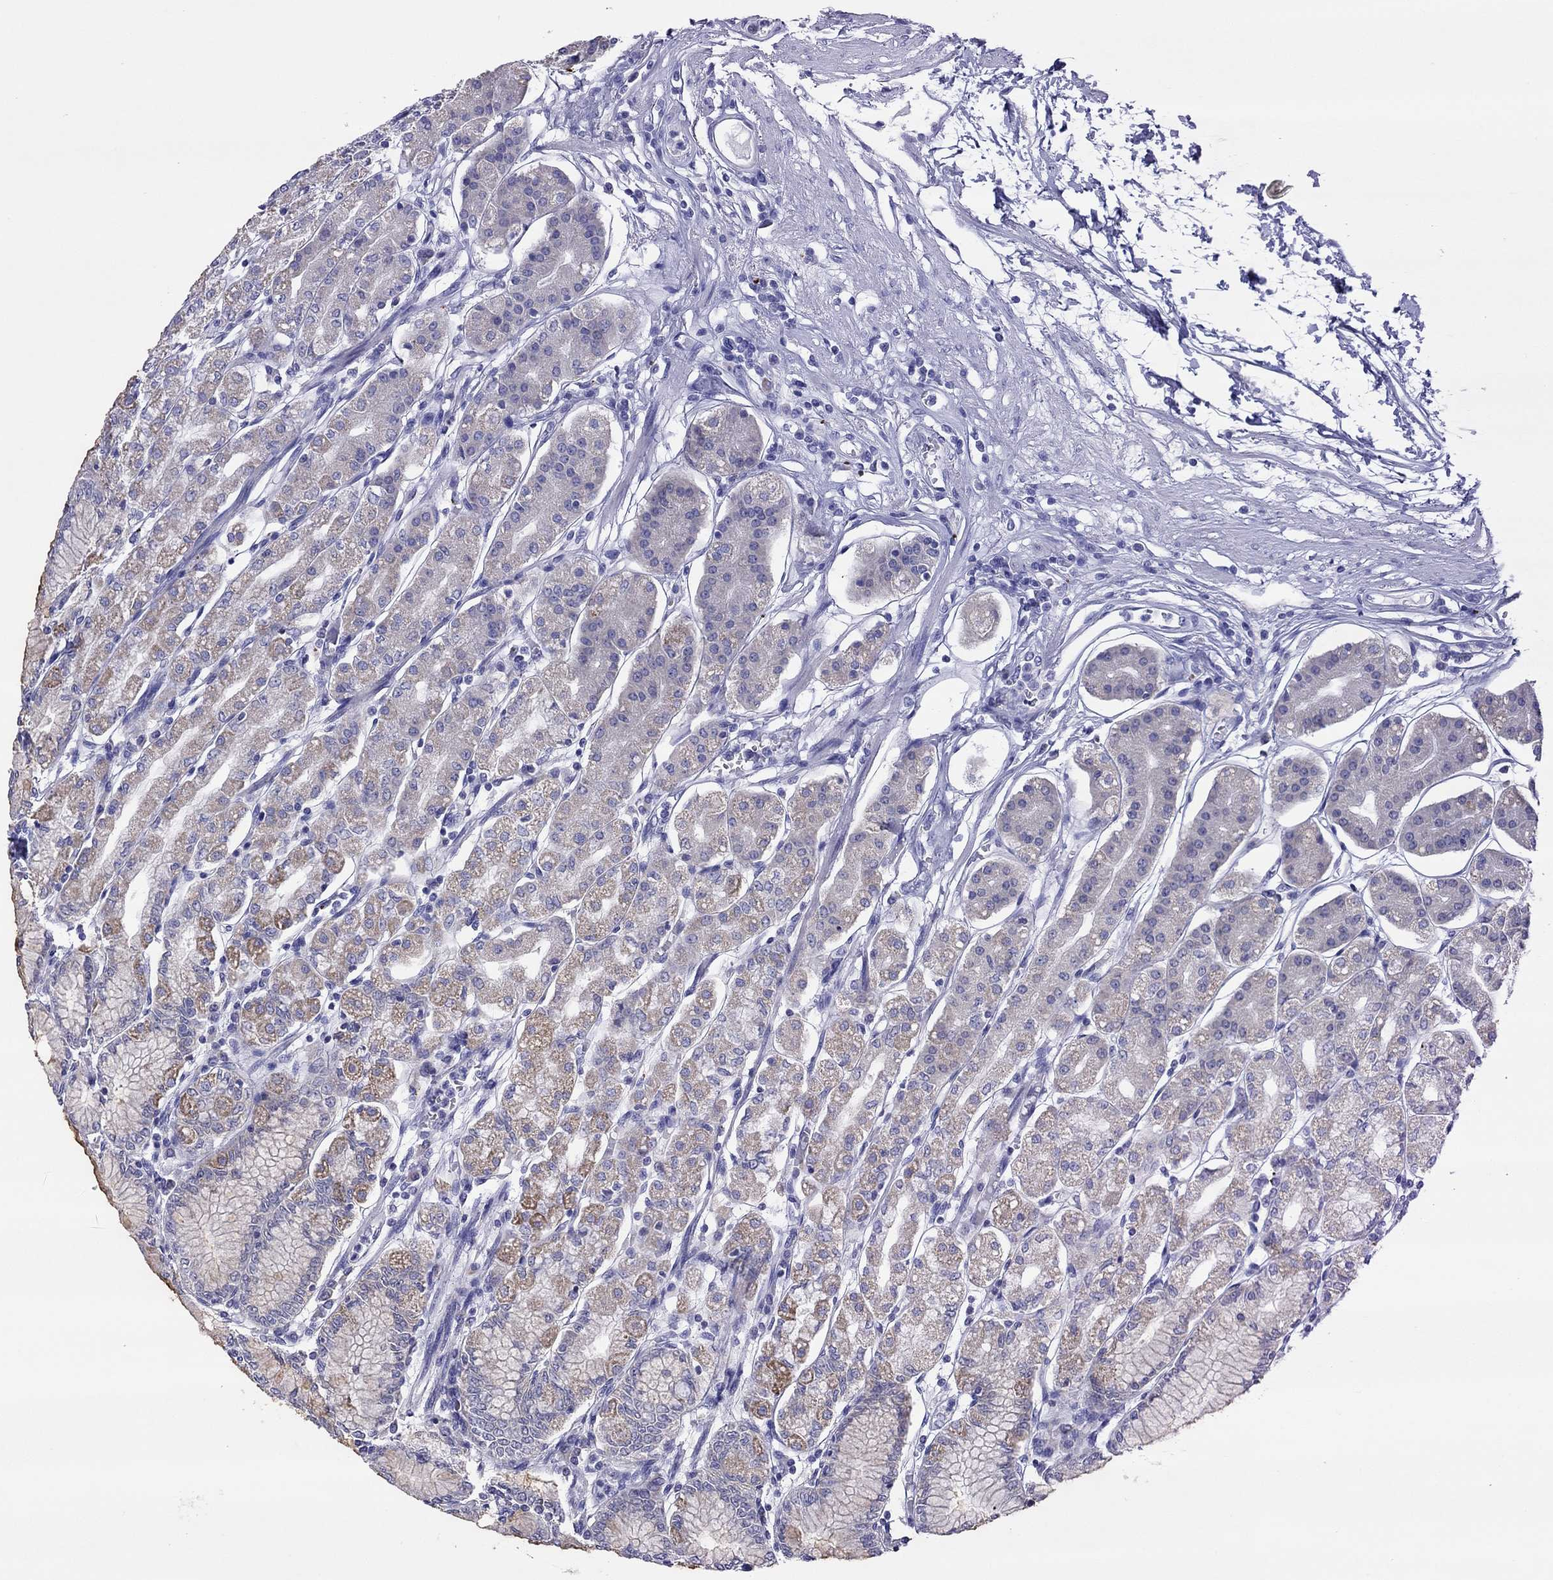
{"staining": {"intensity": "weak", "quantity": "<25%", "location": "cytoplasmic/membranous"}, "tissue": "stomach", "cell_type": "Glandular cells", "image_type": "normal", "snomed": [{"axis": "morphology", "description": "Normal tissue, NOS"}, {"axis": "topography", "description": "Skeletal muscle"}, {"axis": "topography", "description": "Stomach"}], "caption": "Micrograph shows no protein positivity in glandular cells of benign stomach.", "gene": "COL9A1", "patient": {"sex": "female", "age": 57}}